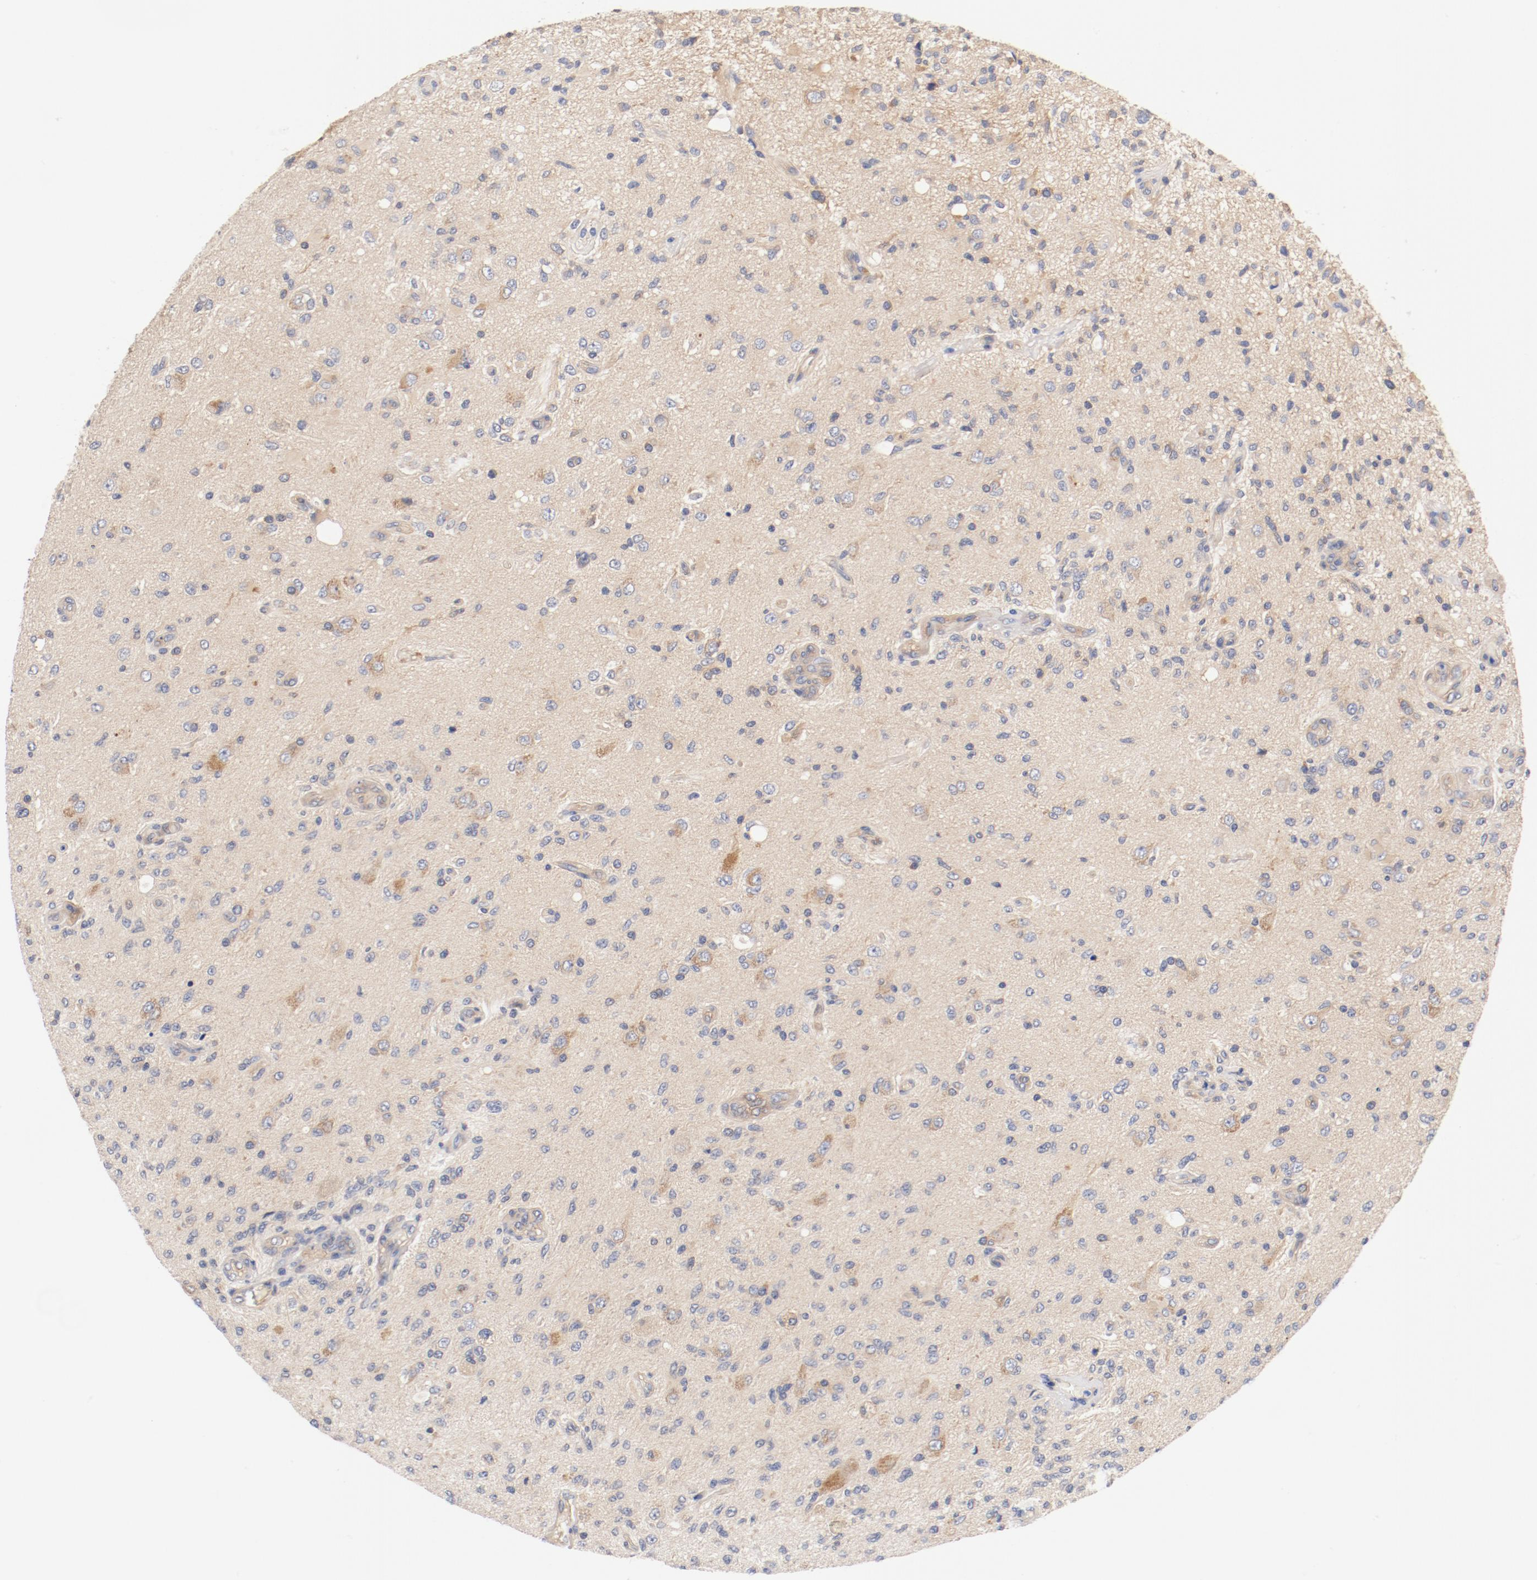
{"staining": {"intensity": "moderate", "quantity": "<25%", "location": "cytoplasmic/membranous"}, "tissue": "glioma", "cell_type": "Tumor cells", "image_type": "cancer", "snomed": [{"axis": "morphology", "description": "Normal tissue, NOS"}, {"axis": "morphology", "description": "Glioma, malignant, High grade"}, {"axis": "topography", "description": "Cerebral cortex"}], "caption": "IHC image of neoplastic tissue: glioma stained using immunohistochemistry (IHC) exhibits low levels of moderate protein expression localized specifically in the cytoplasmic/membranous of tumor cells, appearing as a cytoplasmic/membranous brown color.", "gene": "DYNC1H1", "patient": {"sex": "male", "age": 77}}